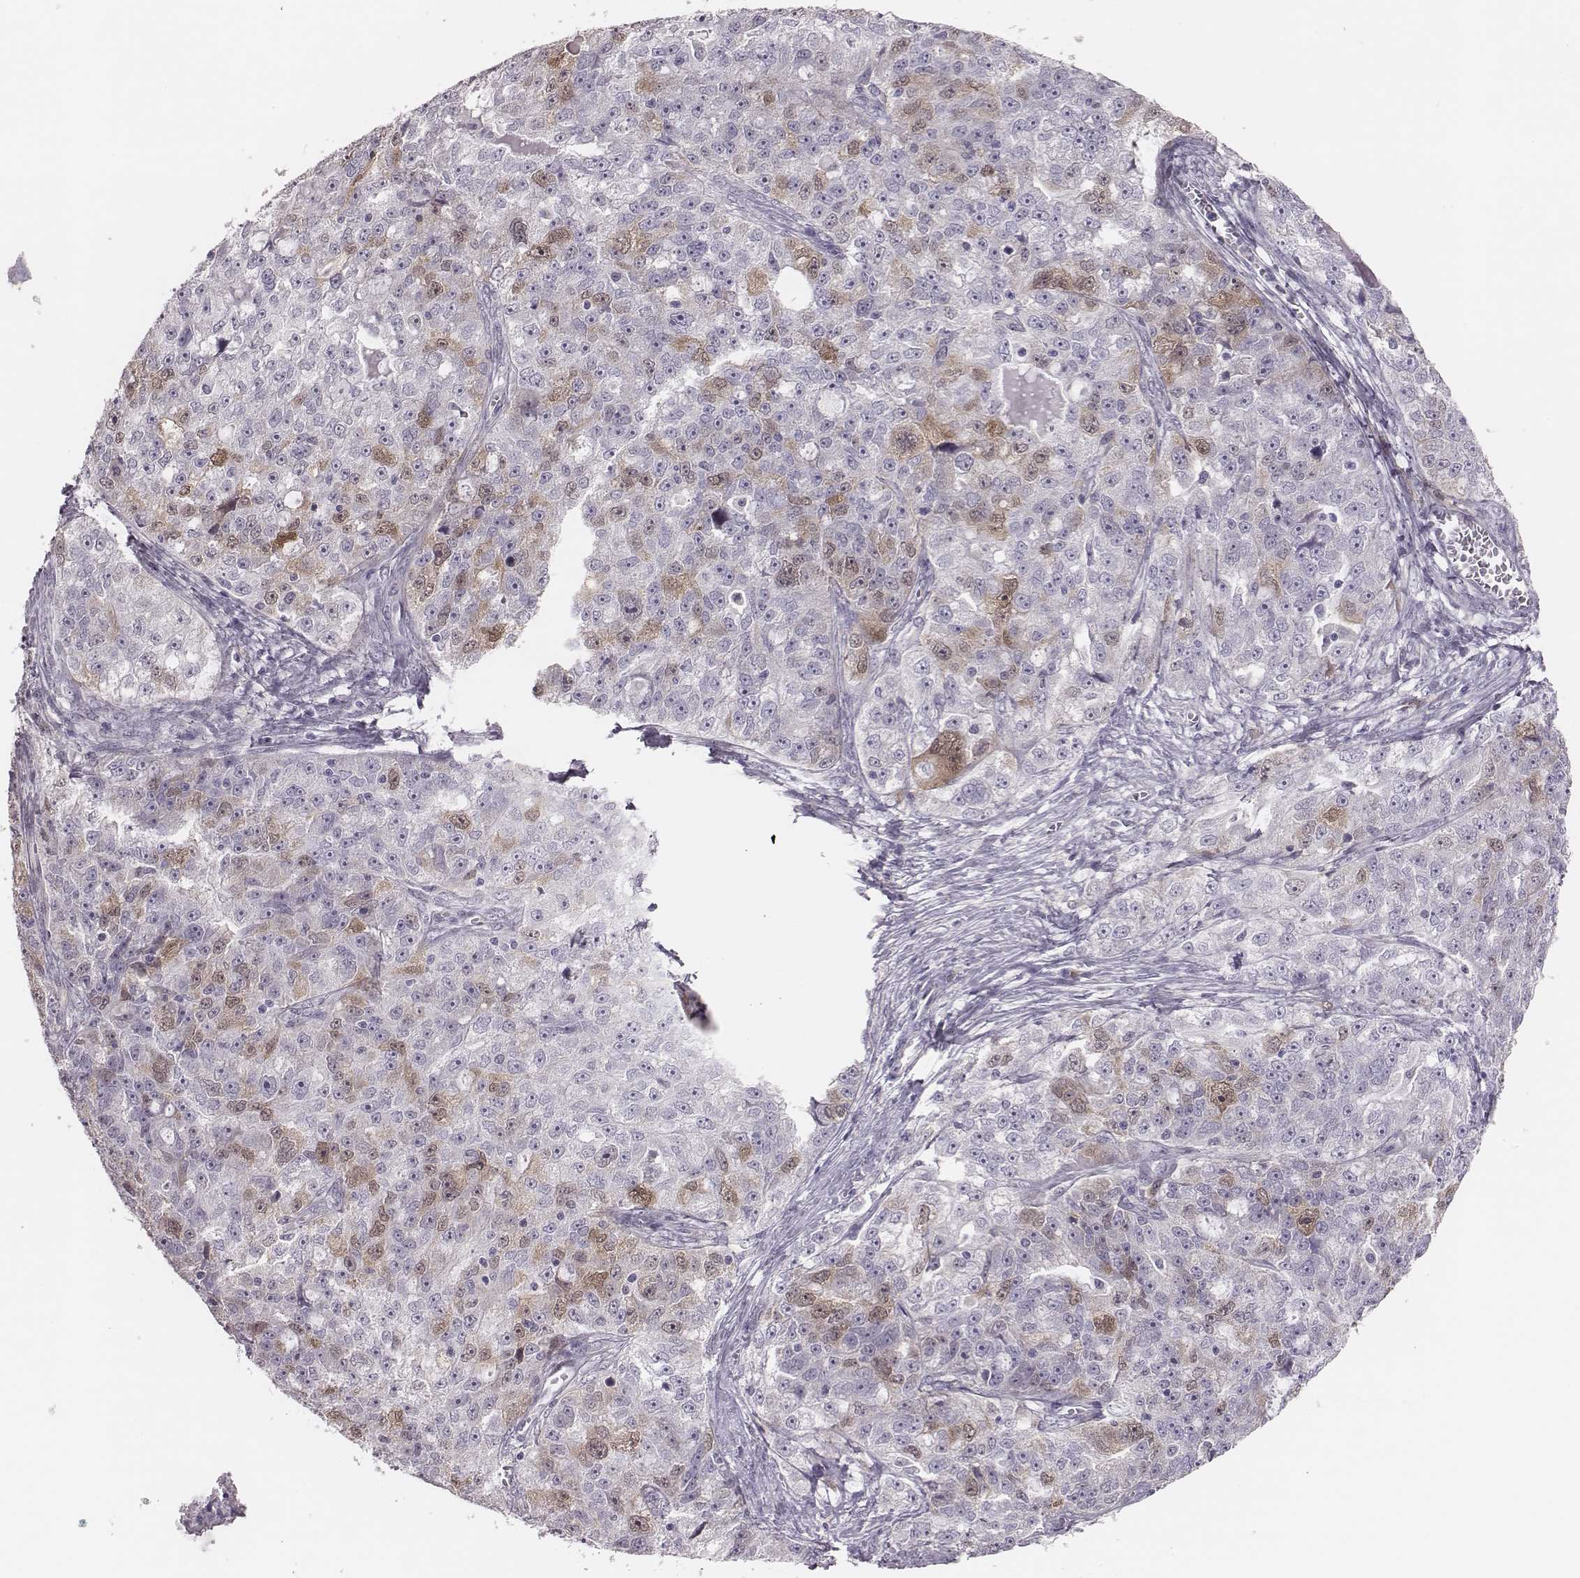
{"staining": {"intensity": "moderate", "quantity": "<25%", "location": "cytoplasmic/membranous,nuclear"}, "tissue": "ovarian cancer", "cell_type": "Tumor cells", "image_type": "cancer", "snomed": [{"axis": "morphology", "description": "Cystadenocarcinoma, serous, NOS"}, {"axis": "topography", "description": "Ovary"}], "caption": "Protein expression by immunohistochemistry demonstrates moderate cytoplasmic/membranous and nuclear positivity in approximately <25% of tumor cells in ovarian cancer (serous cystadenocarcinoma). (Brightfield microscopy of DAB IHC at high magnification).", "gene": "PBK", "patient": {"sex": "female", "age": 51}}